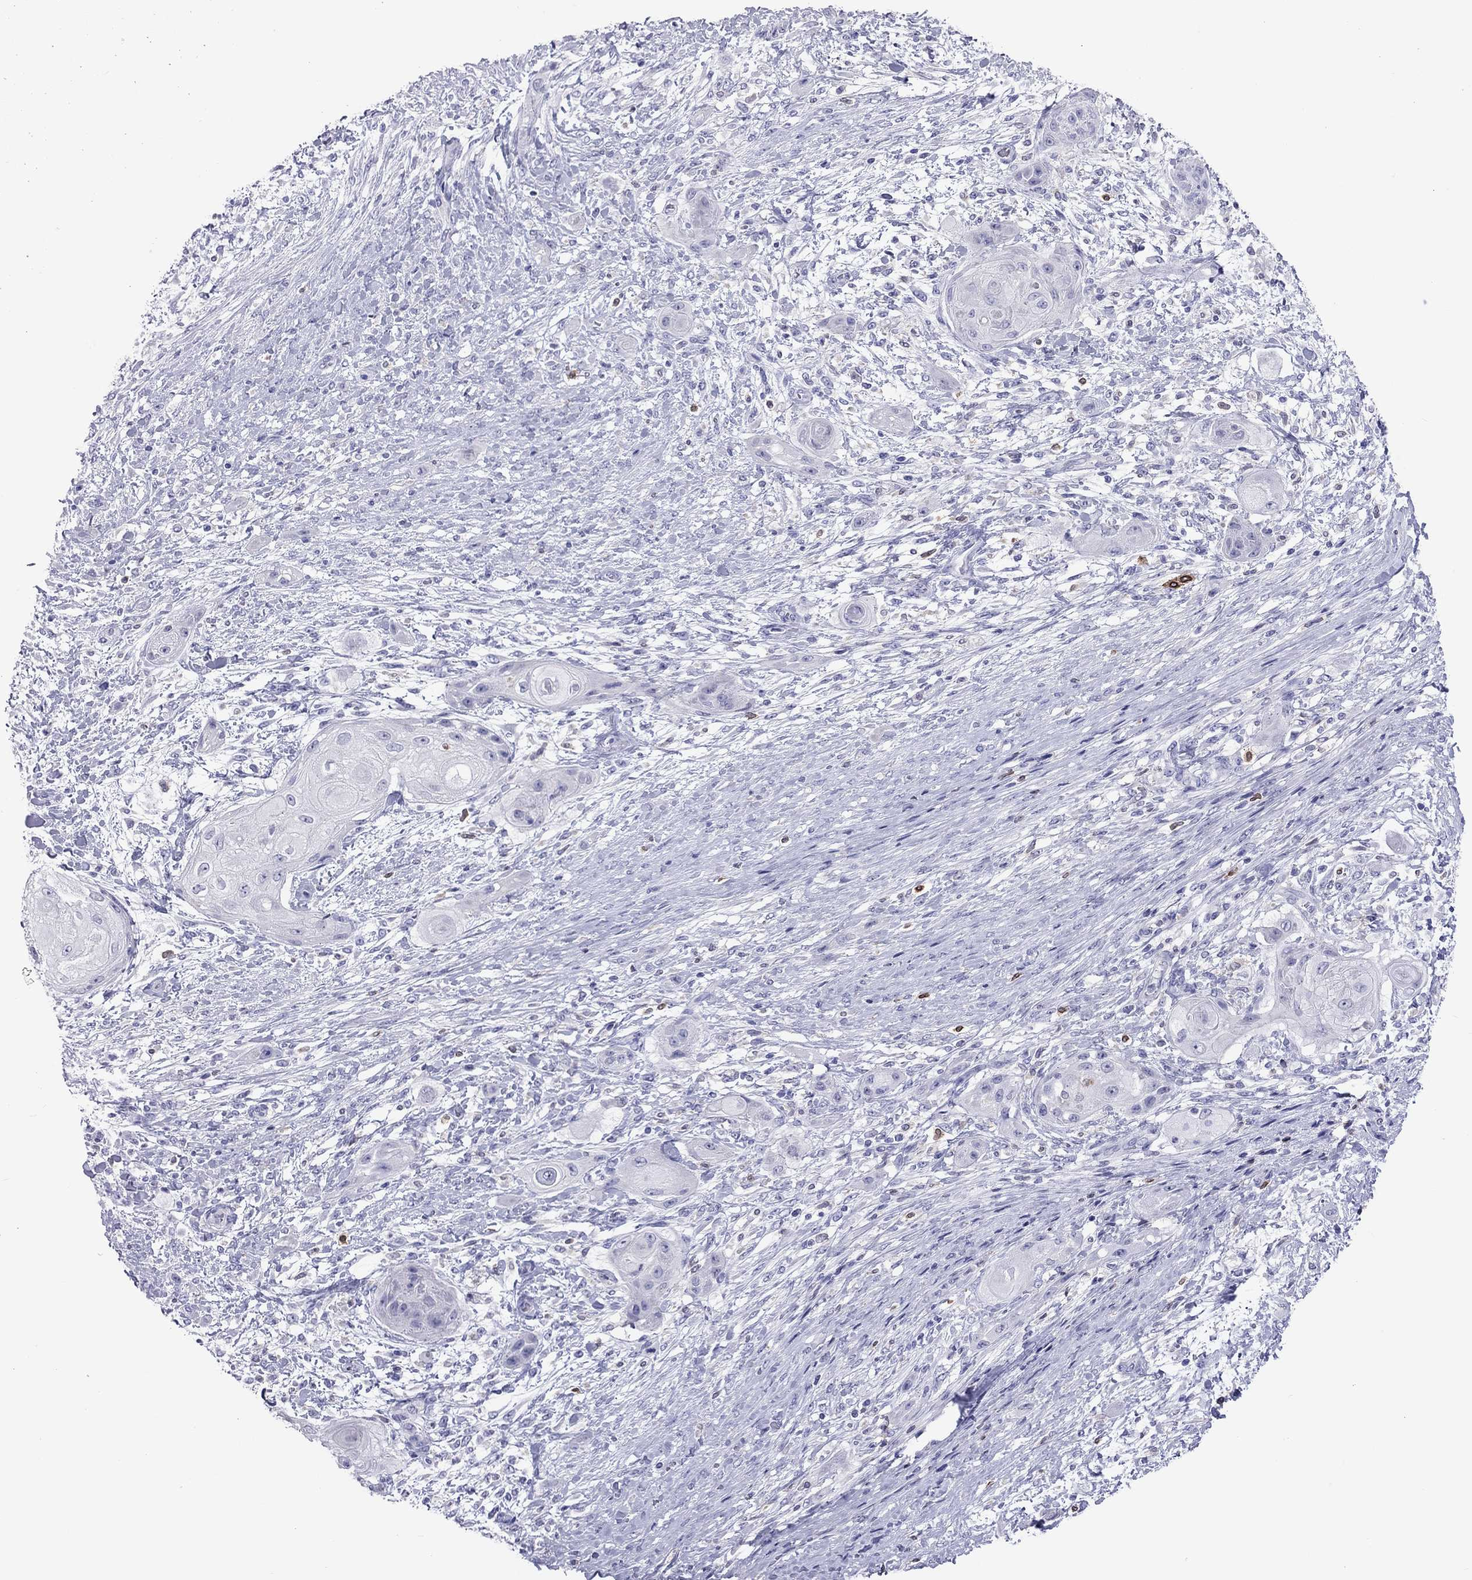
{"staining": {"intensity": "negative", "quantity": "none", "location": "none"}, "tissue": "skin cancer", "cell_type": "Tumor cells", "image_type": "cancer", "snomed": [{"axis": "morphology", "description": "Squamous cell carcinoma, NOS"}, {"axis": "topography", "description": "Skin"}], "caption": "Immunohistochemical staining of human skin squamous cell carcinoma shows no significant expression in tumor cells.", "gene": "ADORA2A", "patient": {"sex": "male", "age": 62}}